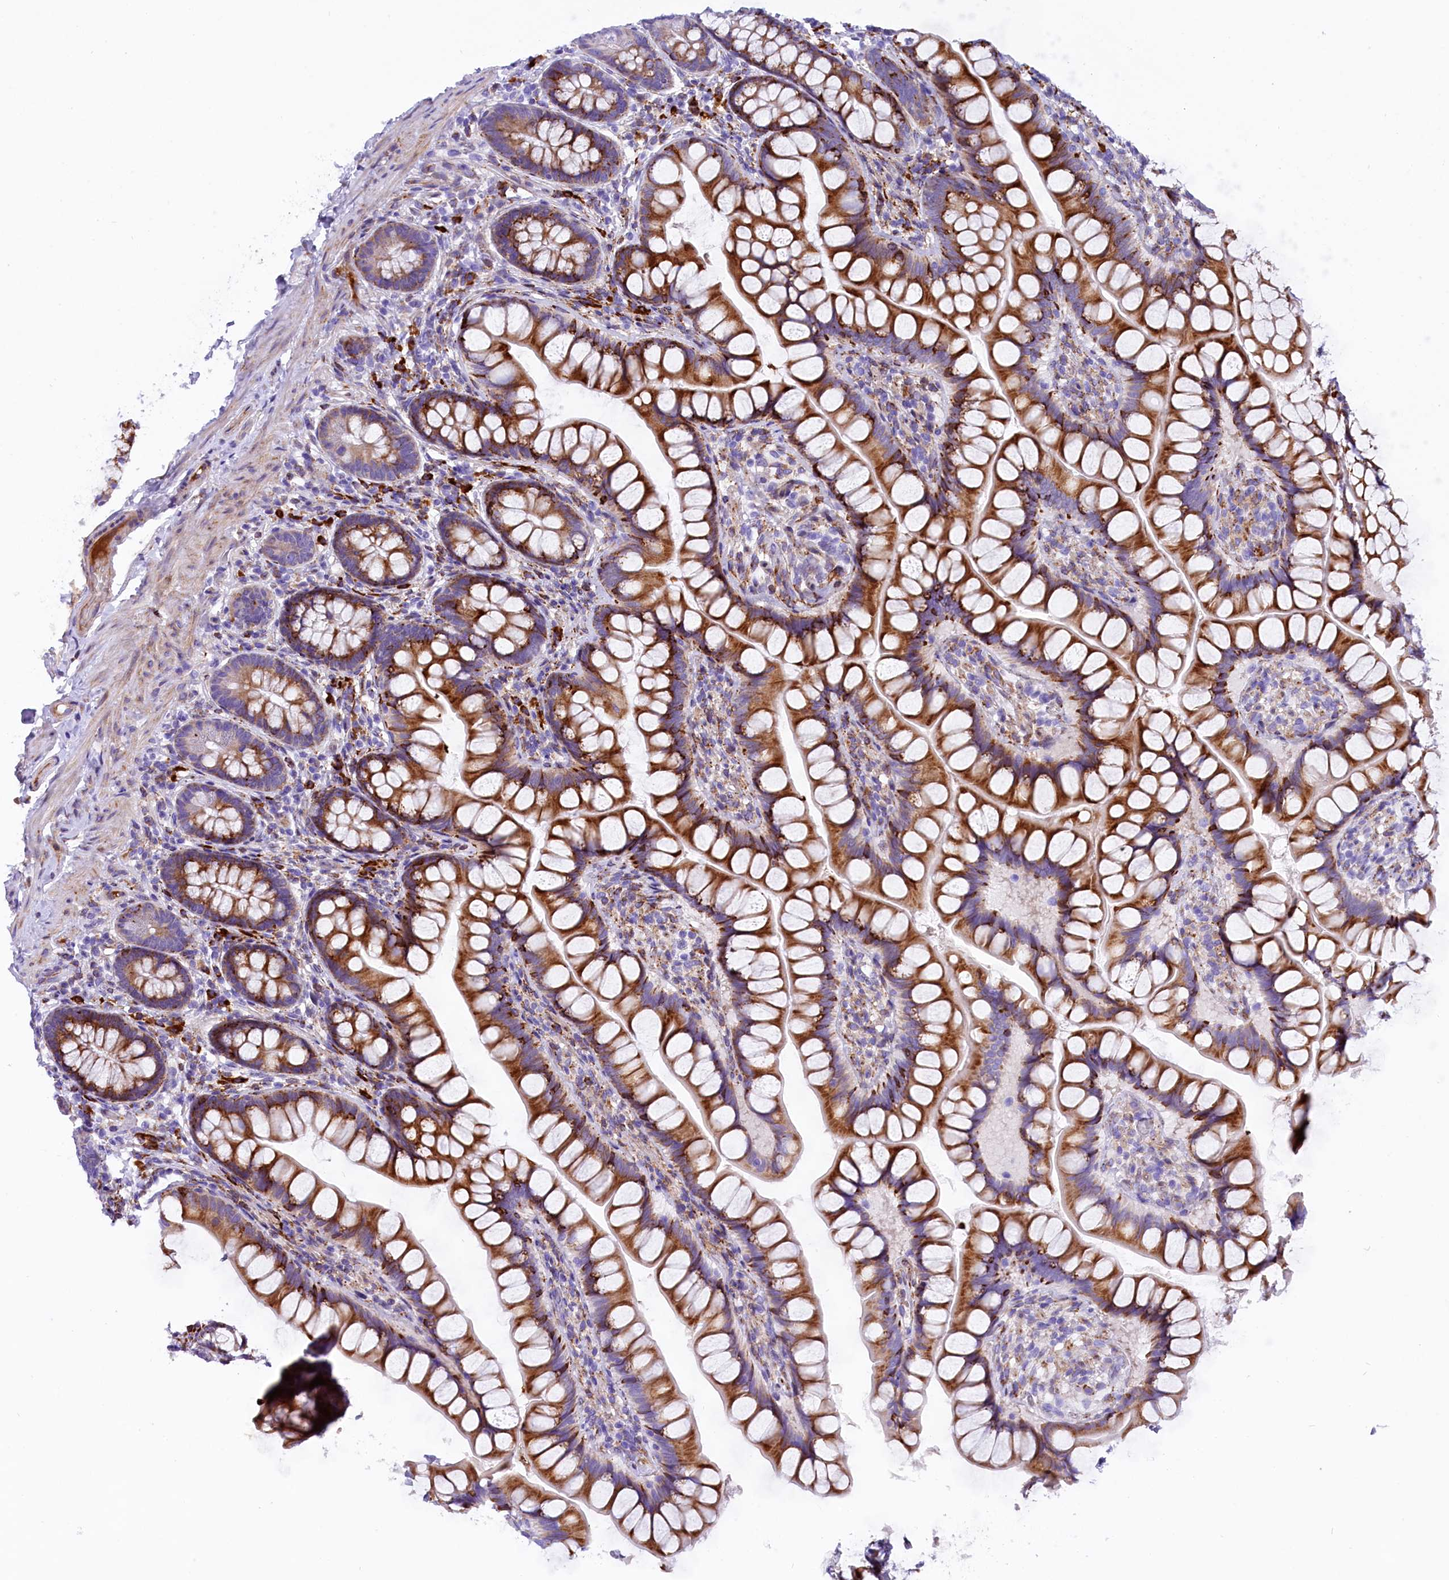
{"staining": {"intensity": "moderate", "quantity": ">75%", "location": "cytoplasmic/membranous"}, "tissue": "small intestine", "cell_type": "Glandular cells", "image_type": "normal", "snomed": [{"axis": "morphology", "description": "Normal tissue, NOS"}, {"axis": "topography", "description": "Small intestine"}], "caption": "The micrograph exhibits immunohistochemical staining of normal small intestine. There is moderate cytoplasmic/membranous staining is seen in approximately >75% of glandular cells.", "gene": "CMTR2", "patient": {"sex": "male", "age": 70}}